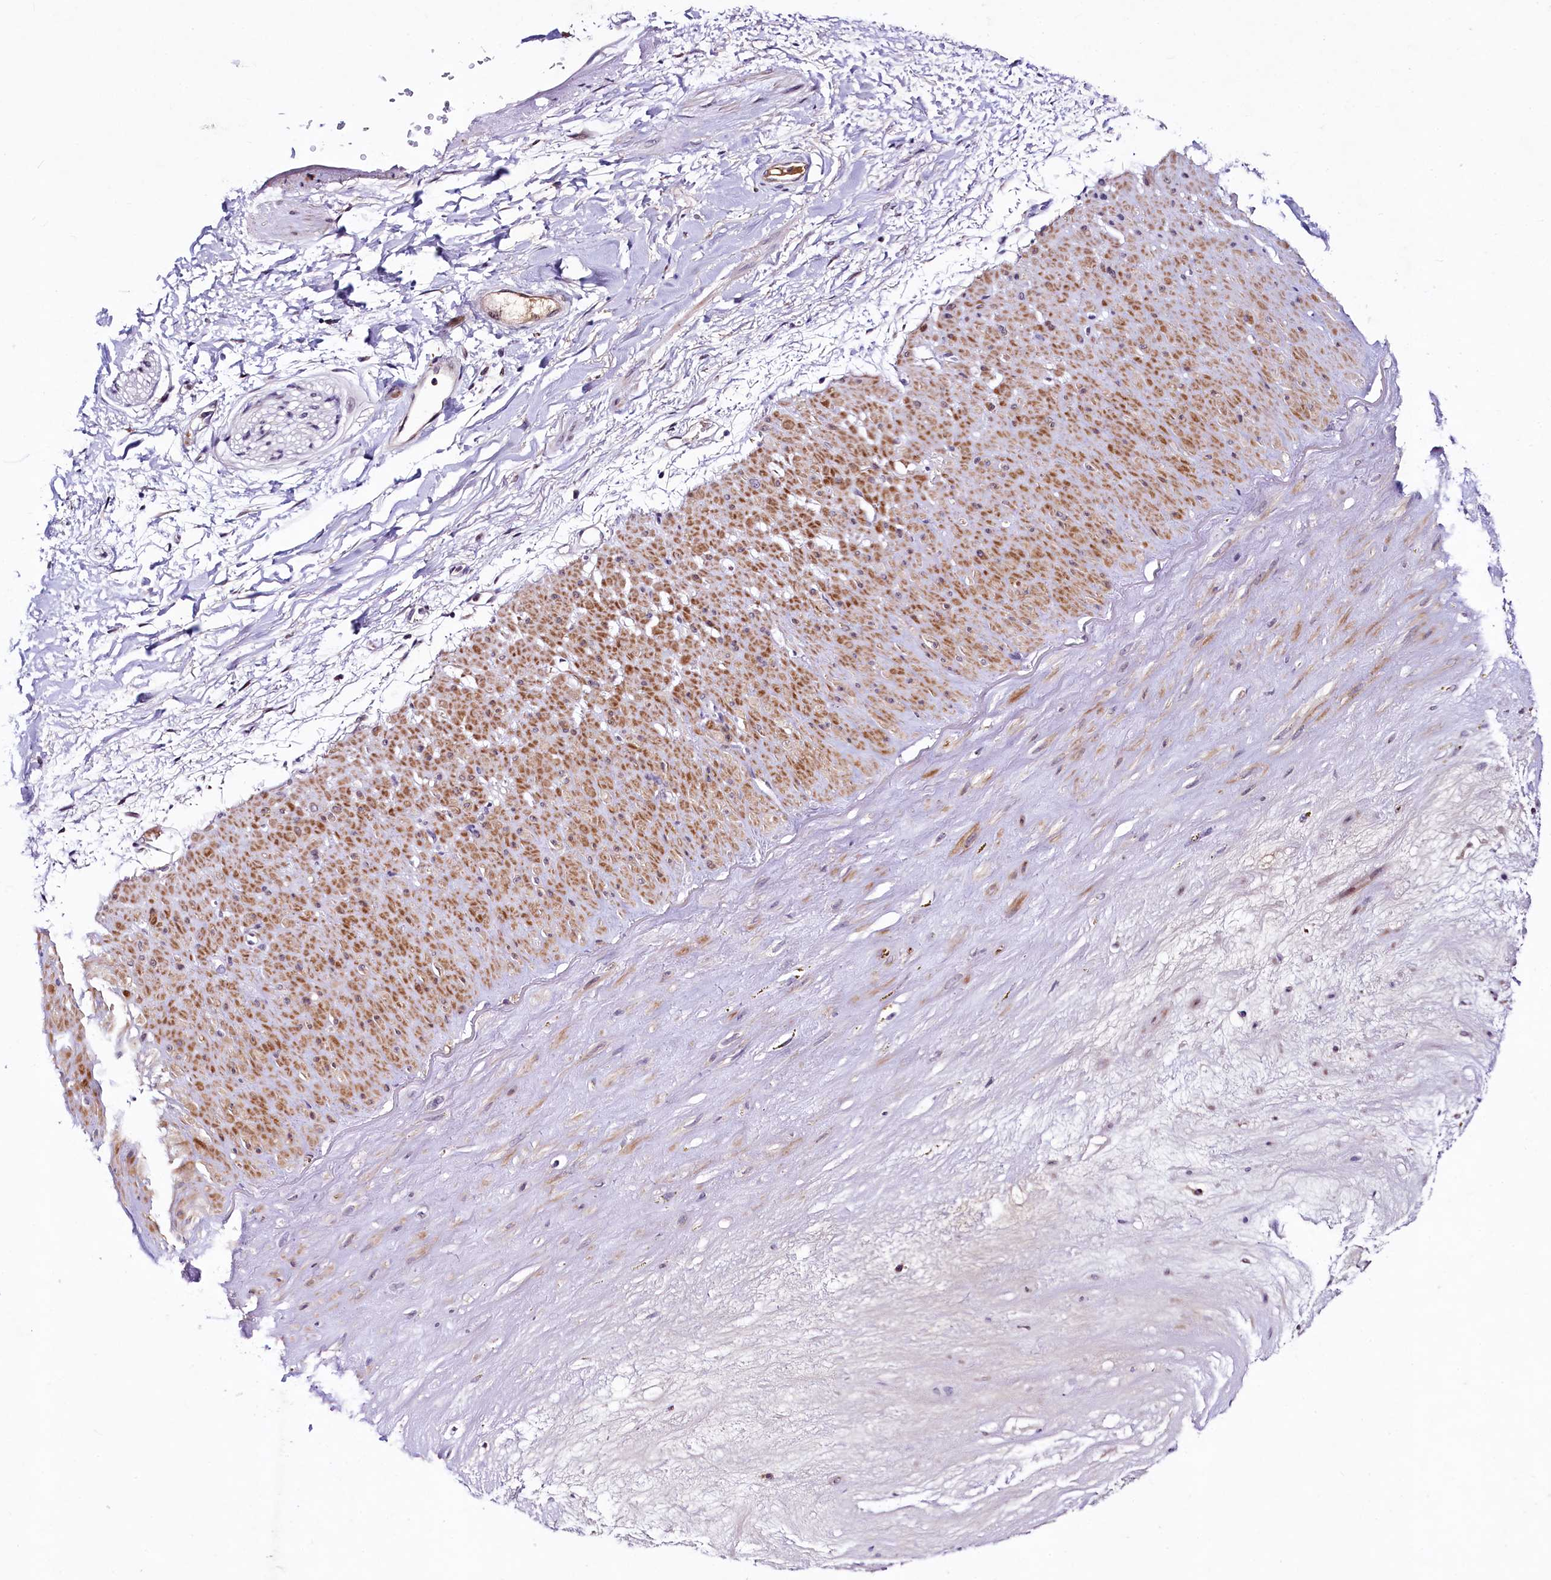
{"staining": {"intensity": "negative", "quantity": "none", "location": "none"}, "tissue": "adipose tissue", "cell_type": "Adipocytes", "image_type": "normal", "snomed": [{"axis": "morphology", "description": "Normal tissue, NOS"}, {"axis": "topography", "description": "Soft tissue"}], "caption": "Adipocytes are negative for brown protein staining in unremarkable adipose tissue. Nuclei are stained in blue.", "gene": "LEUTX", "patient": {"sex": "male", "age": 72}}